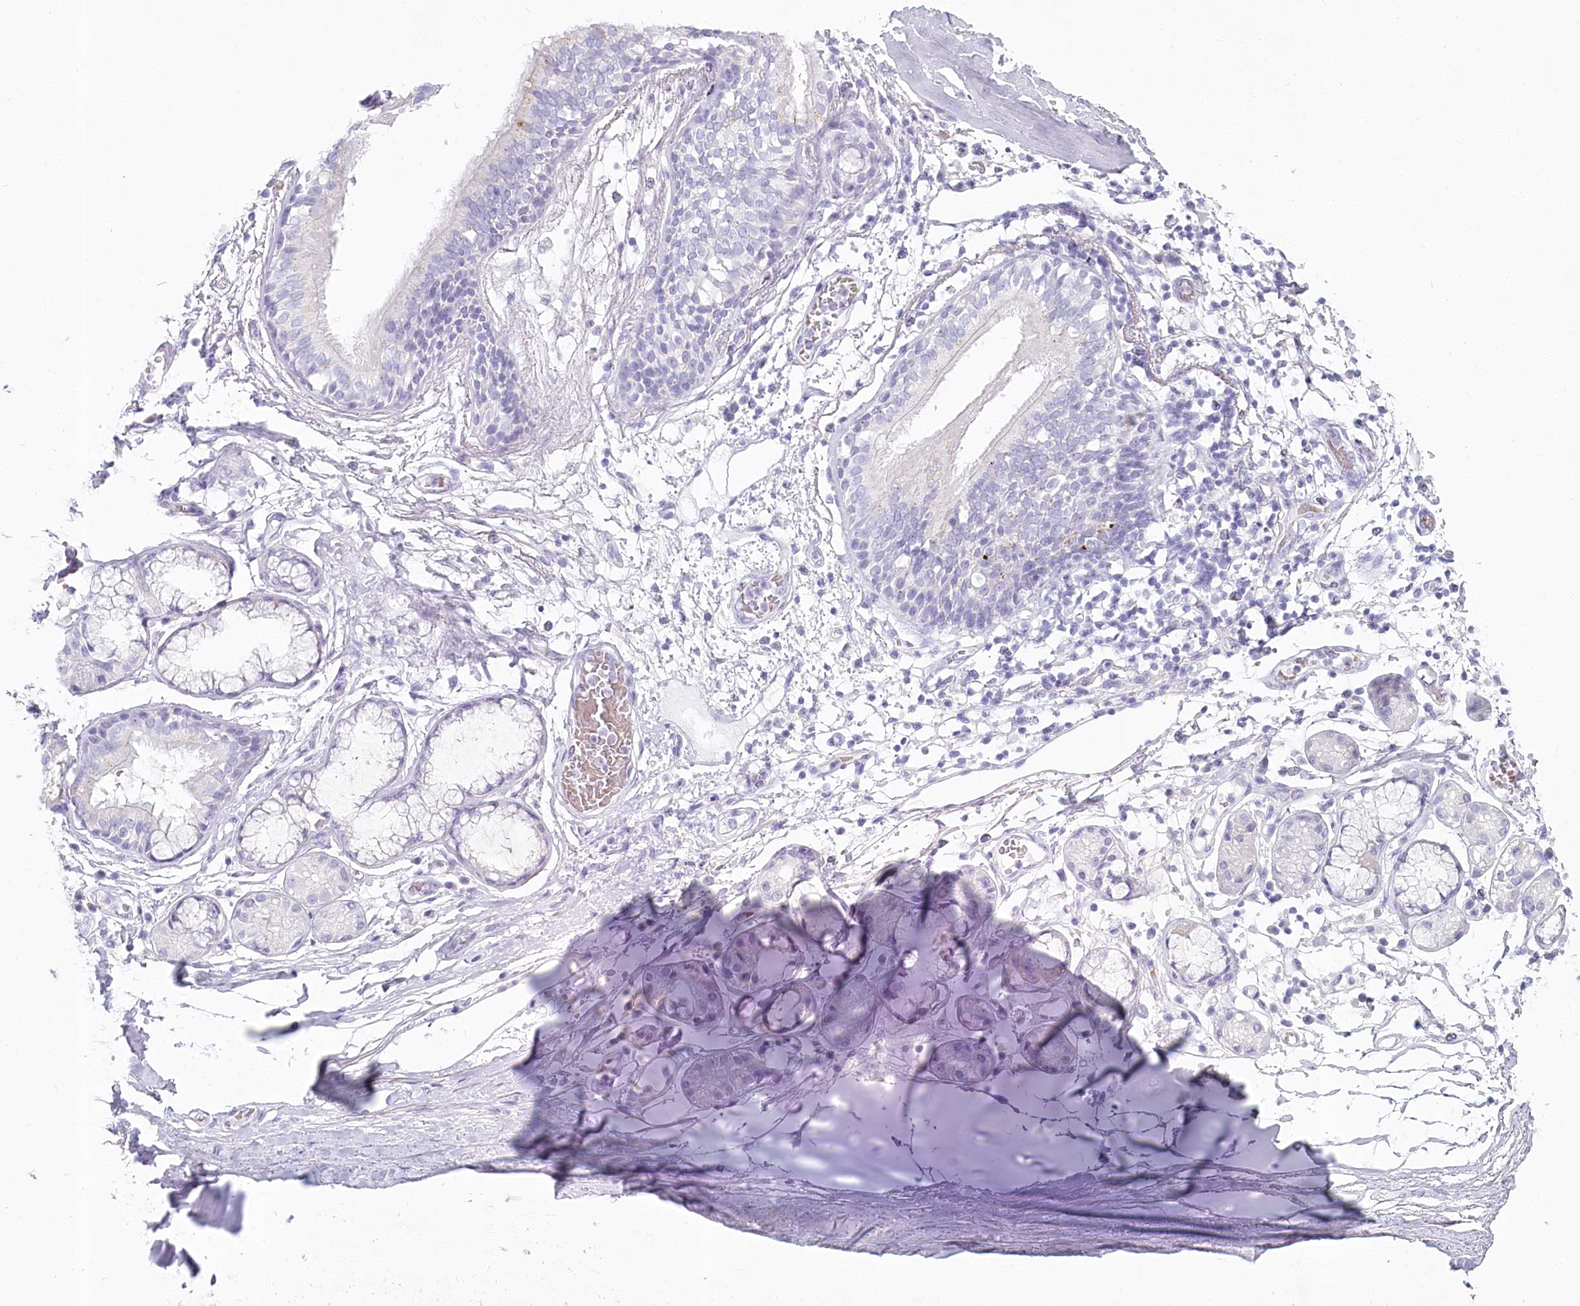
{"staining": {"intensity": "negative", "quantity": "none", "location": "none"}, "tissue": "adipose tissue", "cell_type": "Adipocytes", "image_type": "normal", "snomed": [{"axis": "morphology", "description": "Normal tissue, NOS"}, {"axis": "topography", "description": "Cartilage tissue"}], "caption": "Unremarkable adipose tissue was stained to show a protein in brown. There is no significant positivity in adipocytes. (Stains: DAB immunohistochemistry with hematoxylin counter stain, Microscopy: brightfield microscopy at high magnification).", "gene": "IFIT5", "patient": {"sex": "female", "age": 63}}